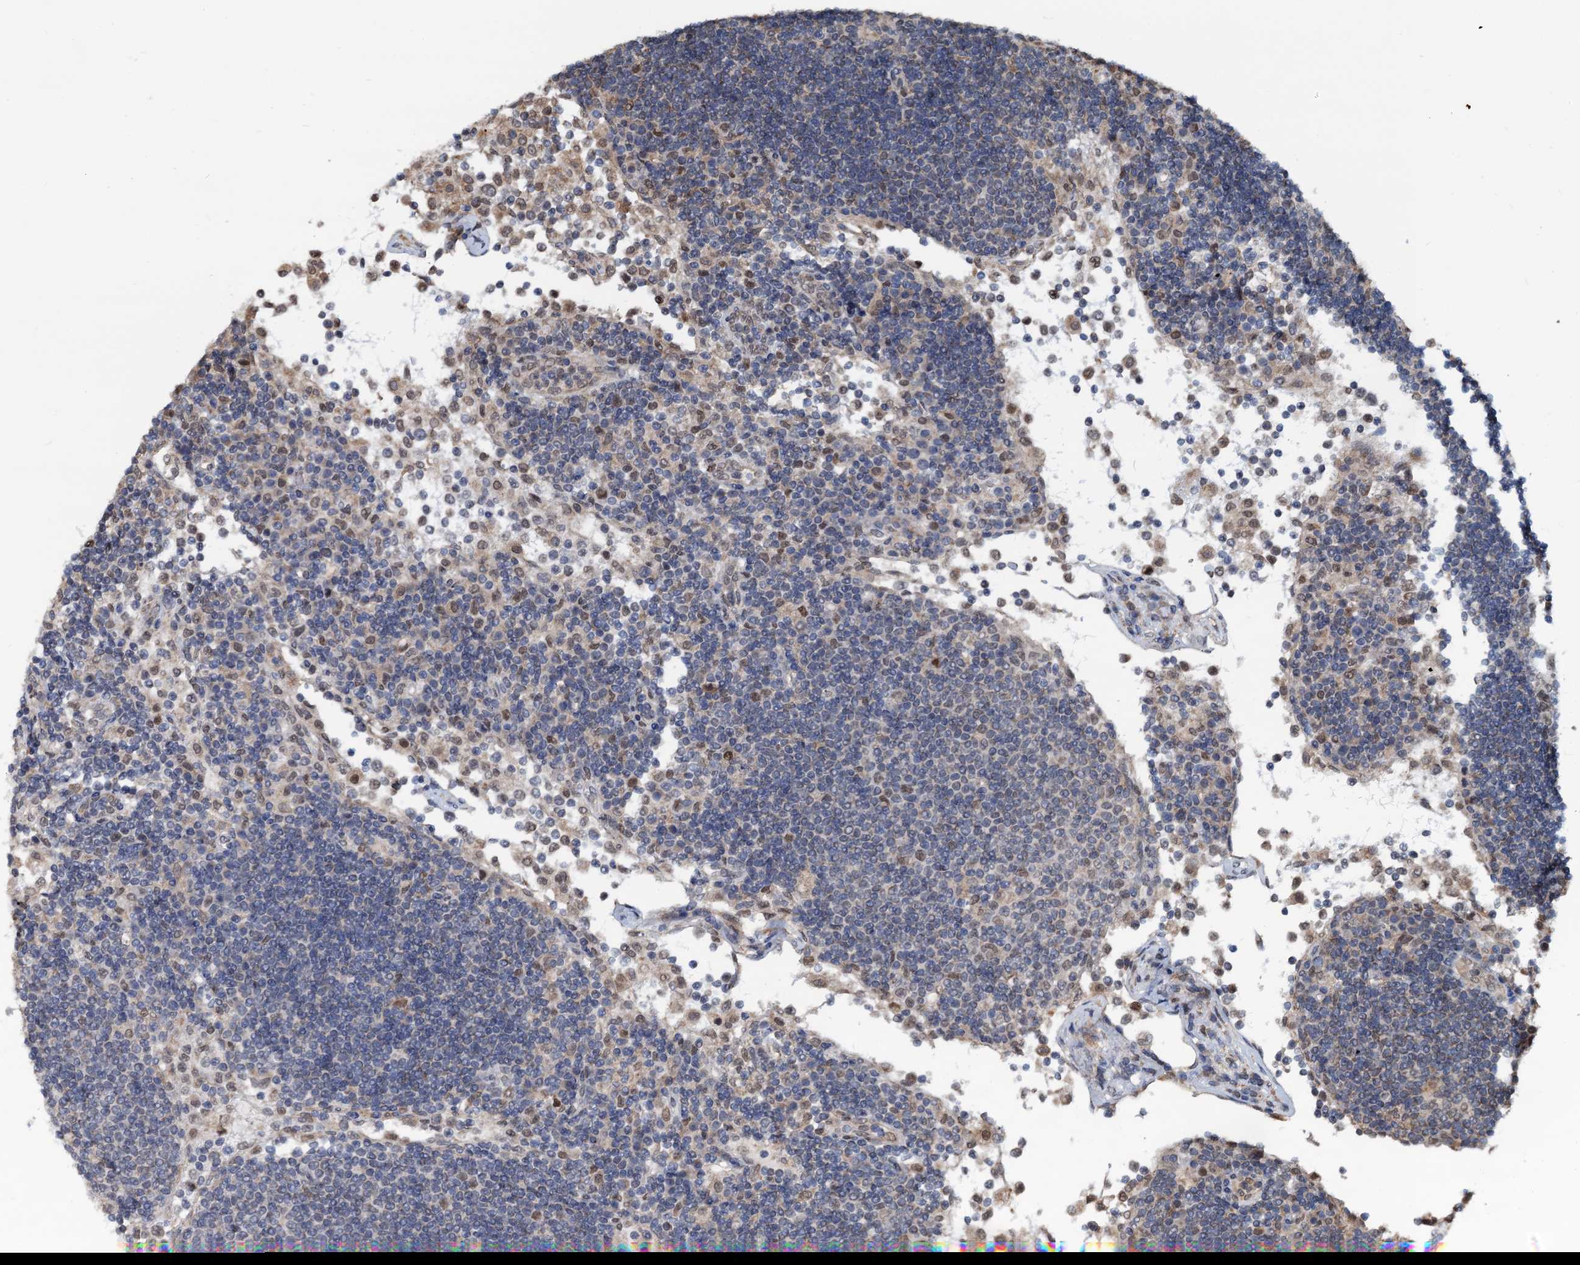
{"staining": {"intensity": "moderate", "quantity": "<25%", "location": "nuclear"}, "tissue": "lymph node", "cell_type": "Germinal center cells", "image_type": "normal", "snomed": [{"axis": "morphology", "description": "Normal tissue, NOS"}, {"axis": "topography", "description": "Lymph node"}], "caption": "Protein expression analysis of benign human lymph node reveals moderate nuclear staining in about <25% of germinal center cells.", "gene": "MCMBP", "patient": {"sex": "female", "age": 53}}